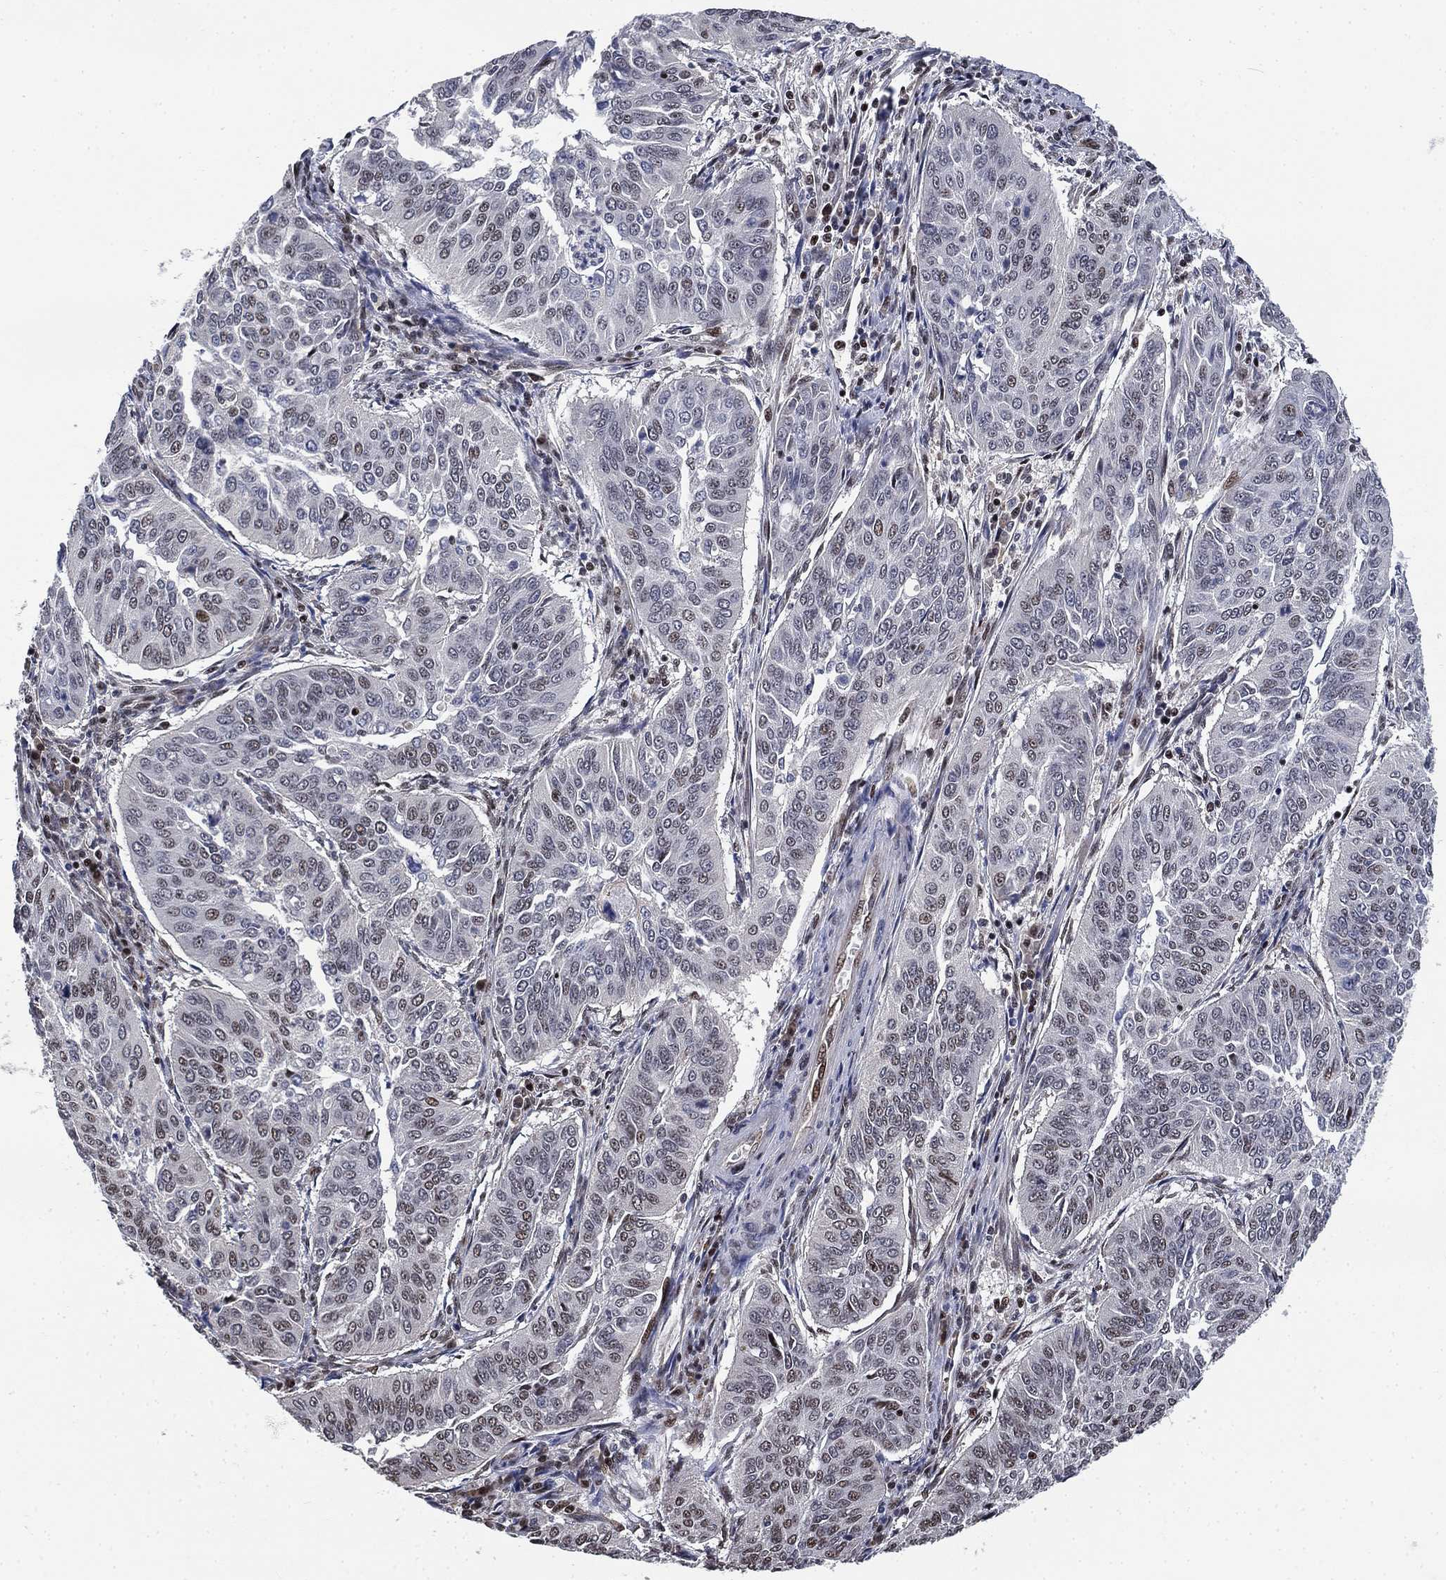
{"staining": {"intensity": "moderate", "quantity": "<25%", "location": "nuclear"}, "tissue": "cervical cancer", "cell_type": "Tumor cells", "image_type": "cancer", "snomed": [{"axis": "morphology", "description": "Normal tissue, NOS"}, {"axis": "morphology", "description": "Squamous cell carcinoma, NOS"}, {"axis": "topography", "description": "Cervix"}], "caption": "Human cervical squamous cell carcinoma stained for a protein (brown) demonstrates moderate nuclear positive positivity in approximately <25% of tumor cells.", "gene": "ZSCAN30", "patient": {"sex": "female", "age": 39}}